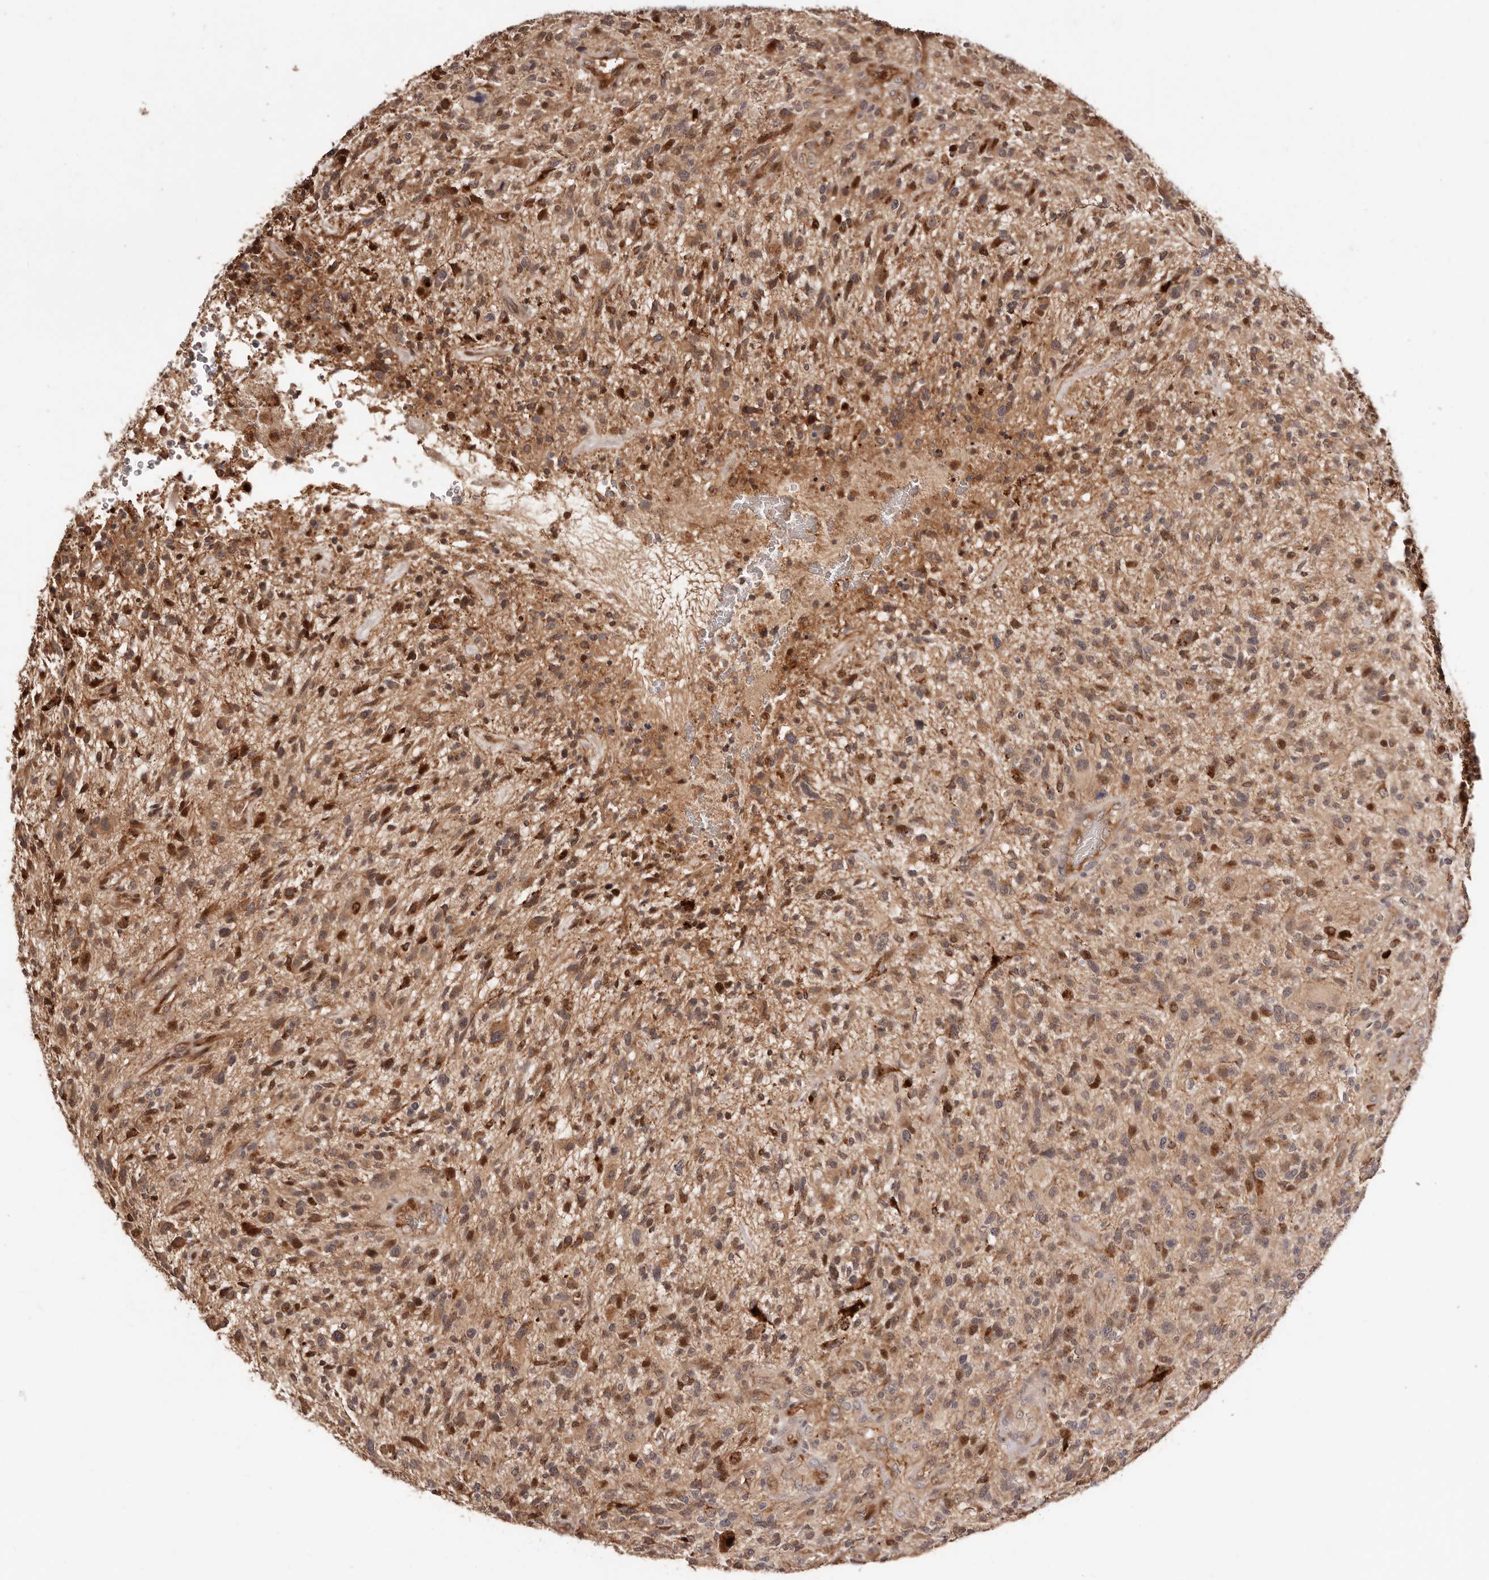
{"staining": {"intensity": "moderate", "quantity": ">75%", "location": "cytoplasmic/membranous,nuclear"}, "tissue": "glioma", "cell_type": "Tumor cells", "image_type": "cancer", "snomed": [{"axis": "morphology", "description": "Glioma, malignant, High grade"}, {"axis": "topography", "description": "Brain"}], "caption": "Moderate cytoplasmic/membranous and nuclear protein staining is present in about >75% of tumor cells in glioma.", "gene": "PTPN22", "patient": {"sex": "male", "age": 47}}